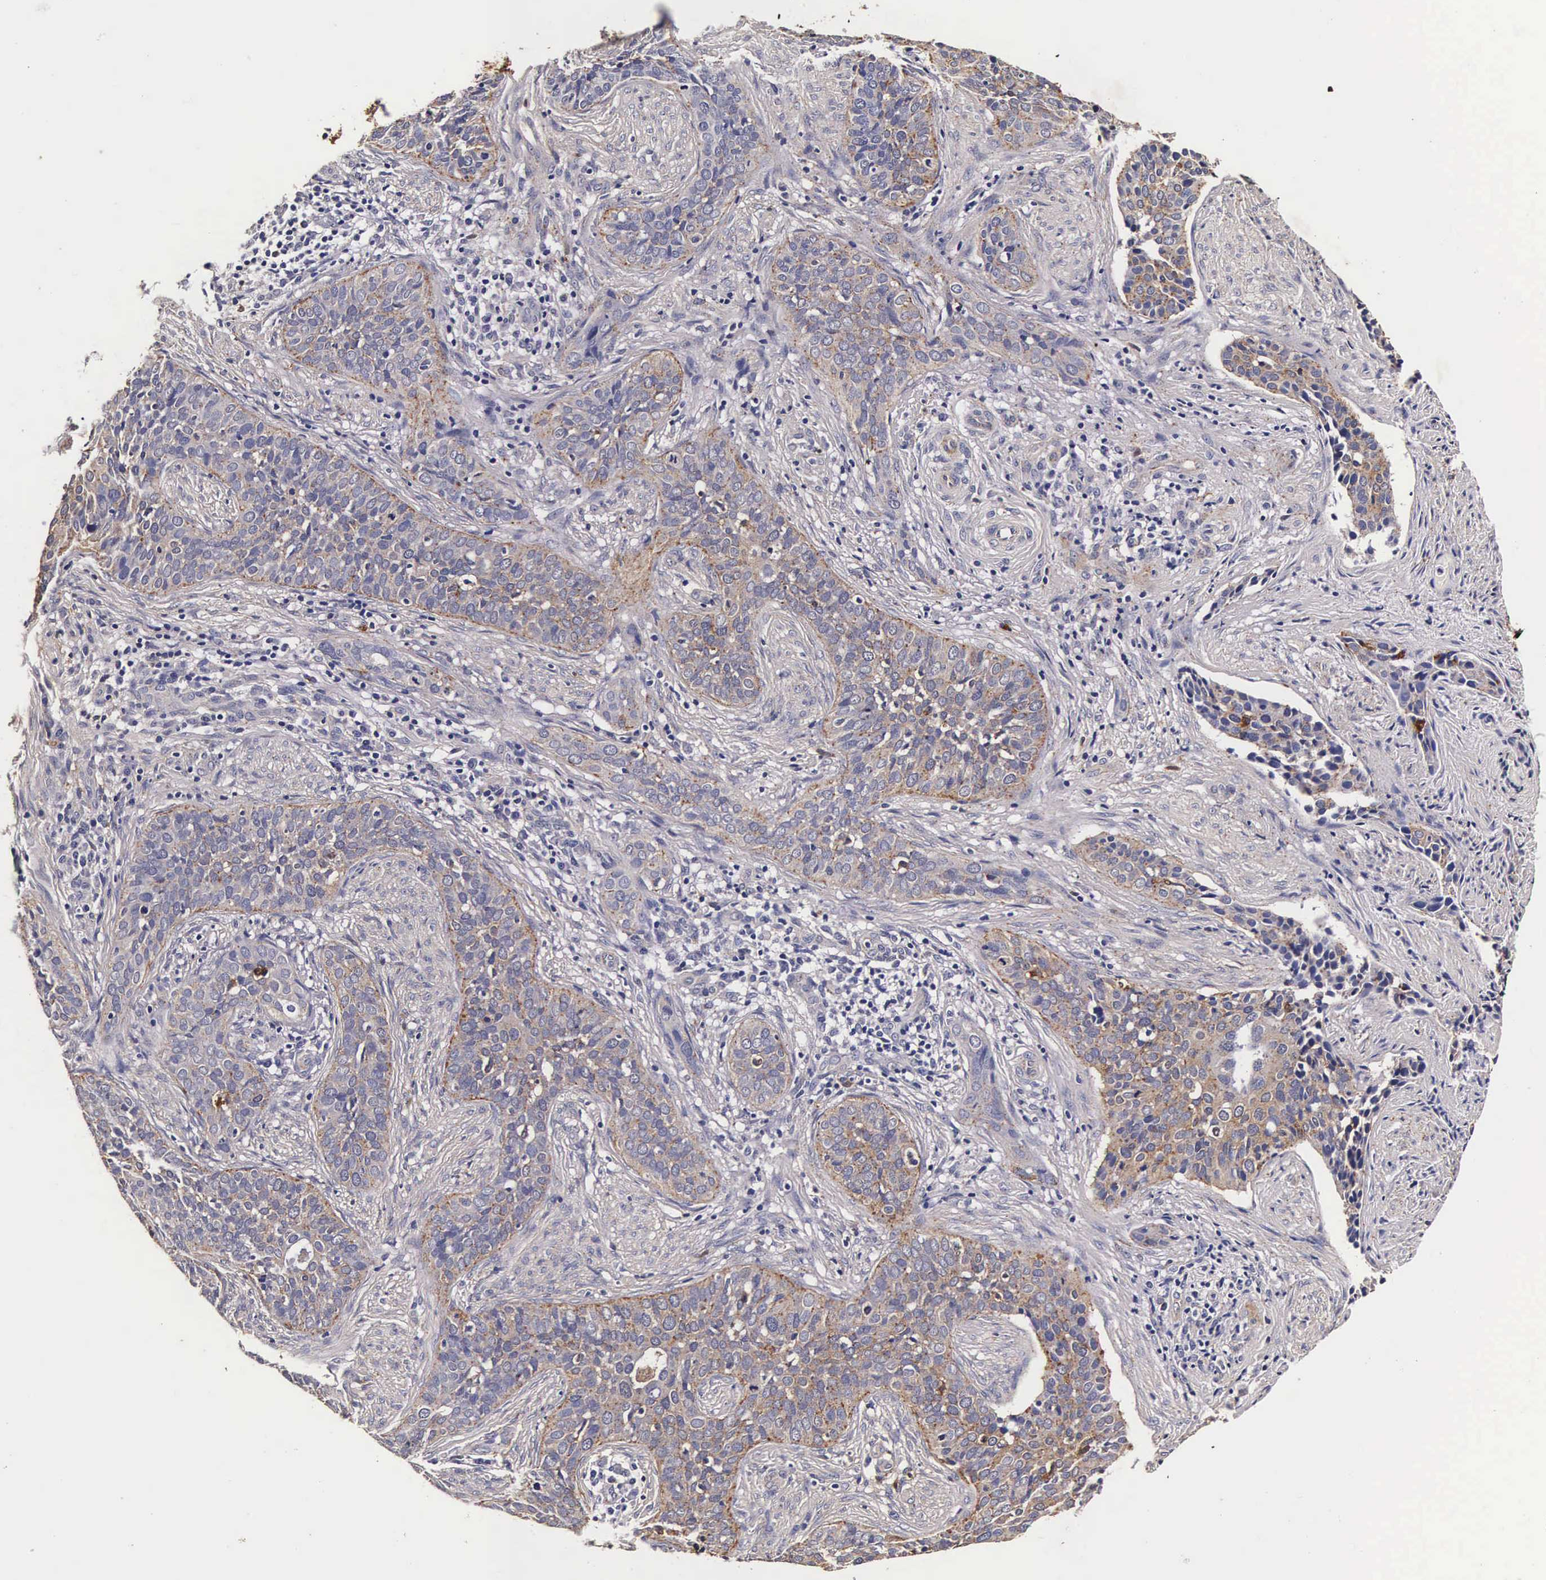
{"staining": {"intensity": "moderate", "quantity": "25%-75%", "location": "cytoplasmic/membranous"}, "tissue": "cervical cancer", "cell_type": "Tumor cells", "image_type": "cancer", "snomed": [{"axis": "morphology", "description": "Squamous cell carcinoma, NOS"}, {"axis": "topography", "description": "Cervix"}], "caption": "A medium amount of moderate cytoplasmic/membranous positivity is present in approximately 25%-75% of tumor cells in cervical squamous cell carcinoma tissue.", "gene": "CTSB", "patient": {"sex": "female", "age": 31}}